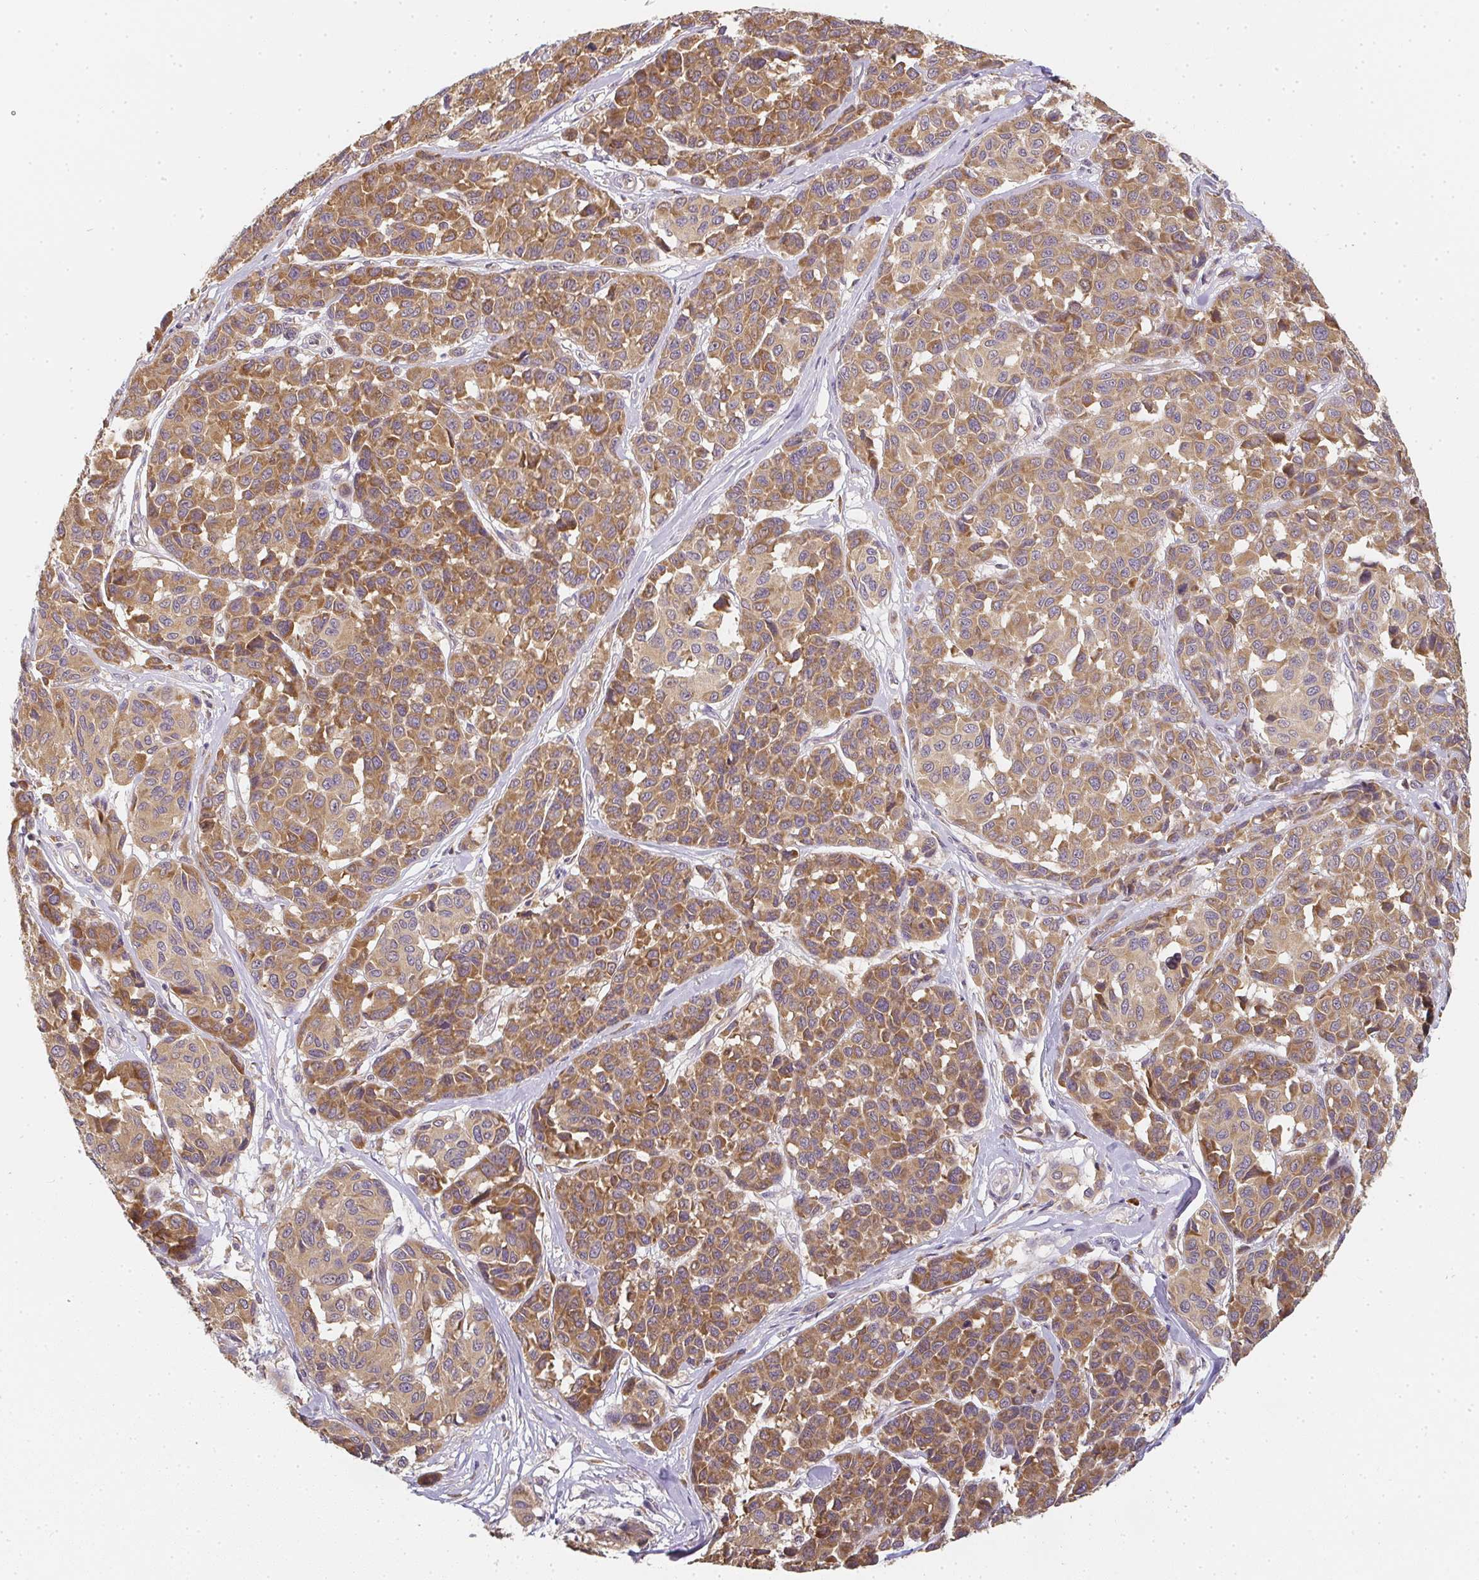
{"staining": {"intensity": "moderate", "quantity": ">75%", "location": "cytoplasmic/membranous"}, "tissue": "melanoma", "cell_type": "Tumor cells", "image_type": "cancer", "snomed": [{"axis": "morphology", "description": "Malignant melanoma, NOS"}, {"axis": "topography", "description": "Skin"}], "caption": "Brown immunohistochemical staining in malignant melanoma shows moderate cytoplasmic/membranous positivity in approximately >75% of tumor cells.", "gene": "SLC35B3", "patient": {"sex": "female", "age": 66}}